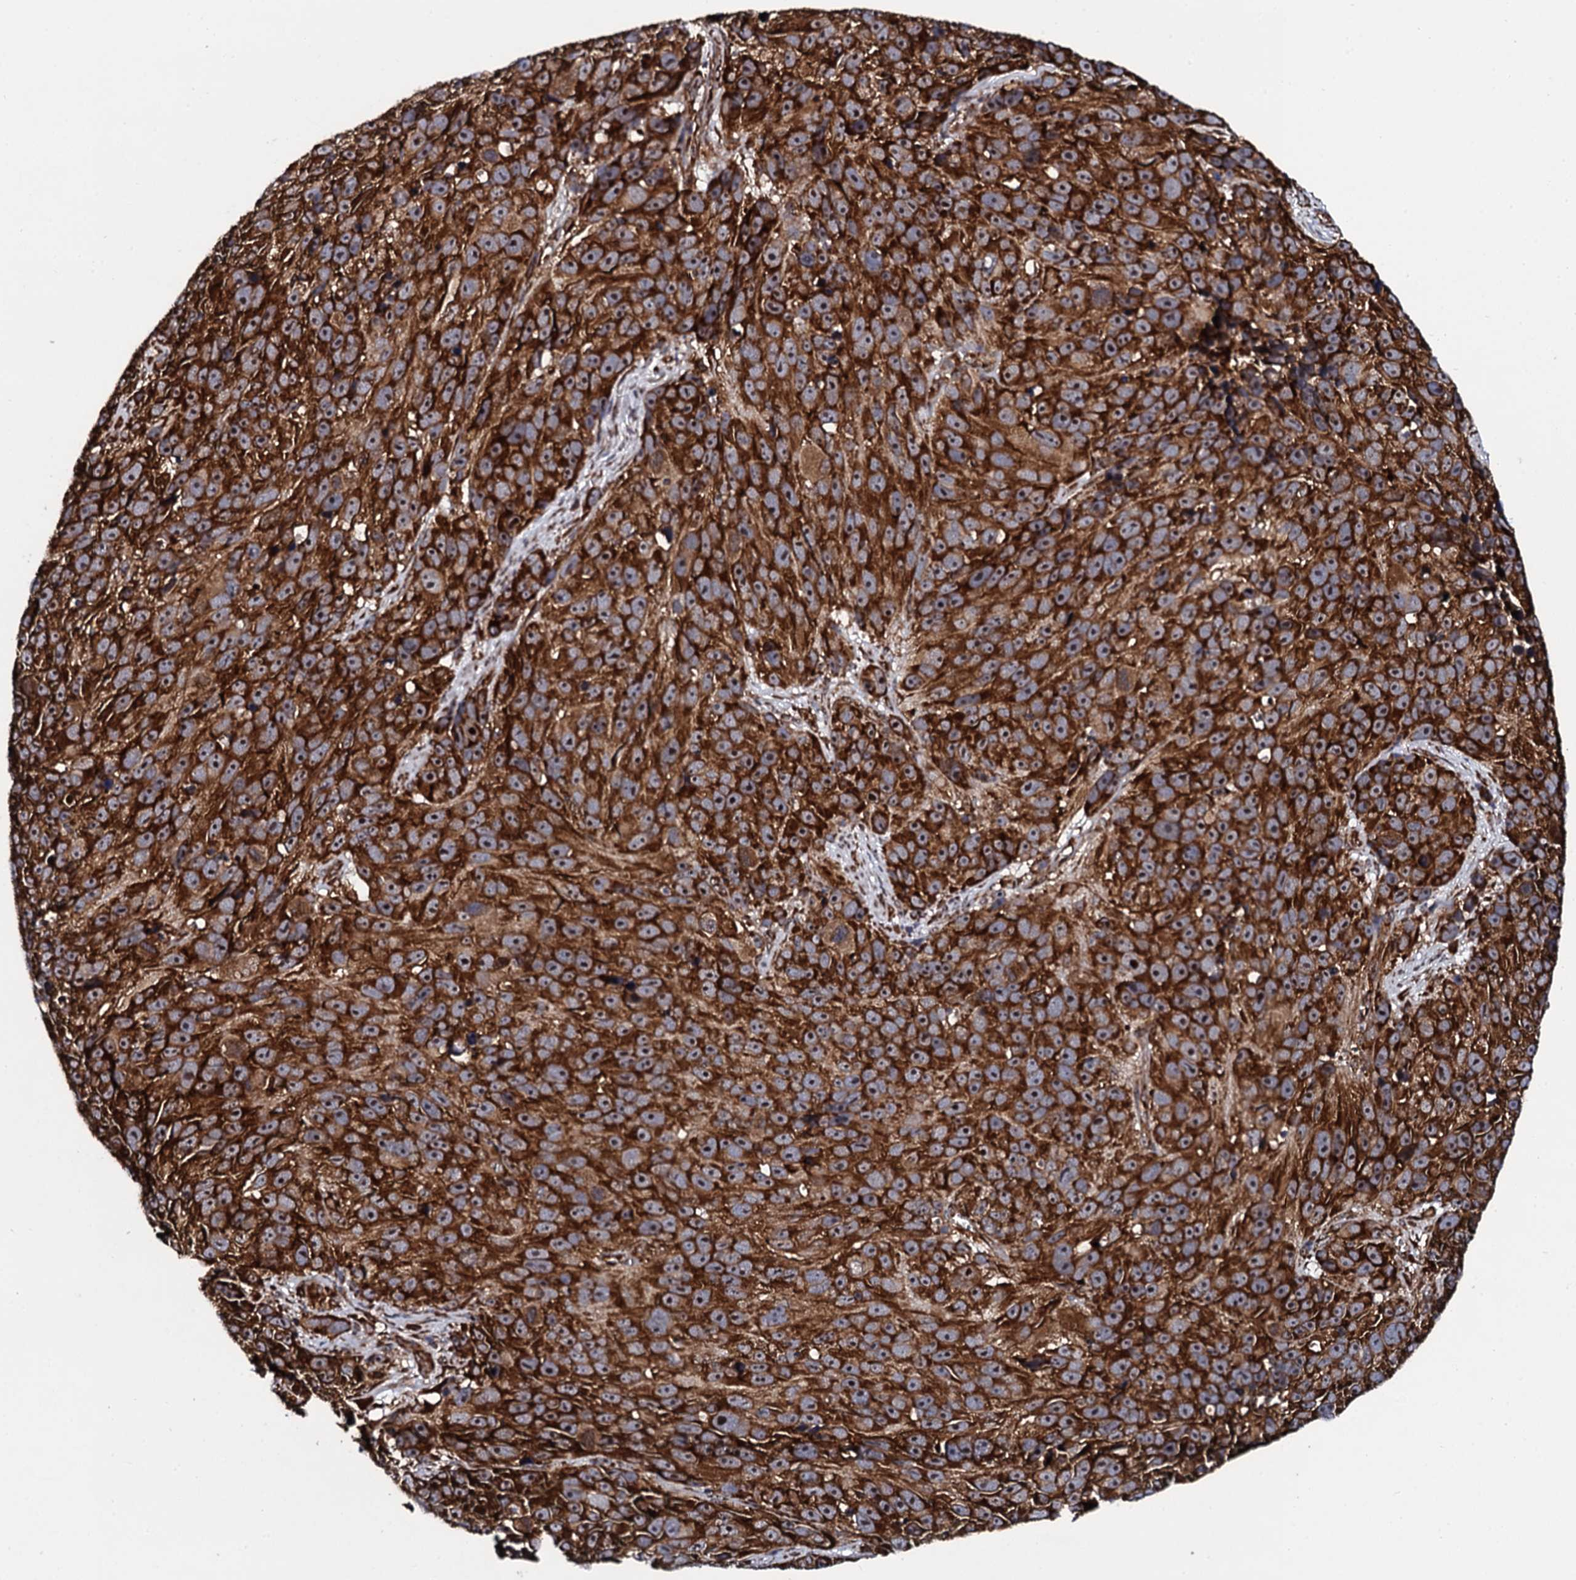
{"staining": {"intensity": "strong", "quantity": ">75%", "location": "cytoplasmic/membranous,nuclear"}, "tissue": "melanoma", "cell_type": "Tumor cells", "image_type": "cancer", "snomed": [{"axis": "morphology", "description": "Malignant melanoma, NOS"}, {"axis": "topography", "description": "Skin"}], "caption": "Malignant melanoma stained with a brown dye demonstrates strong cytoplasmic/membranous and nuclear positive positivity in about >75% of tumor cells.", "gene": "SPTY2D1", "patient": {"sex": "male", "age": 84}}